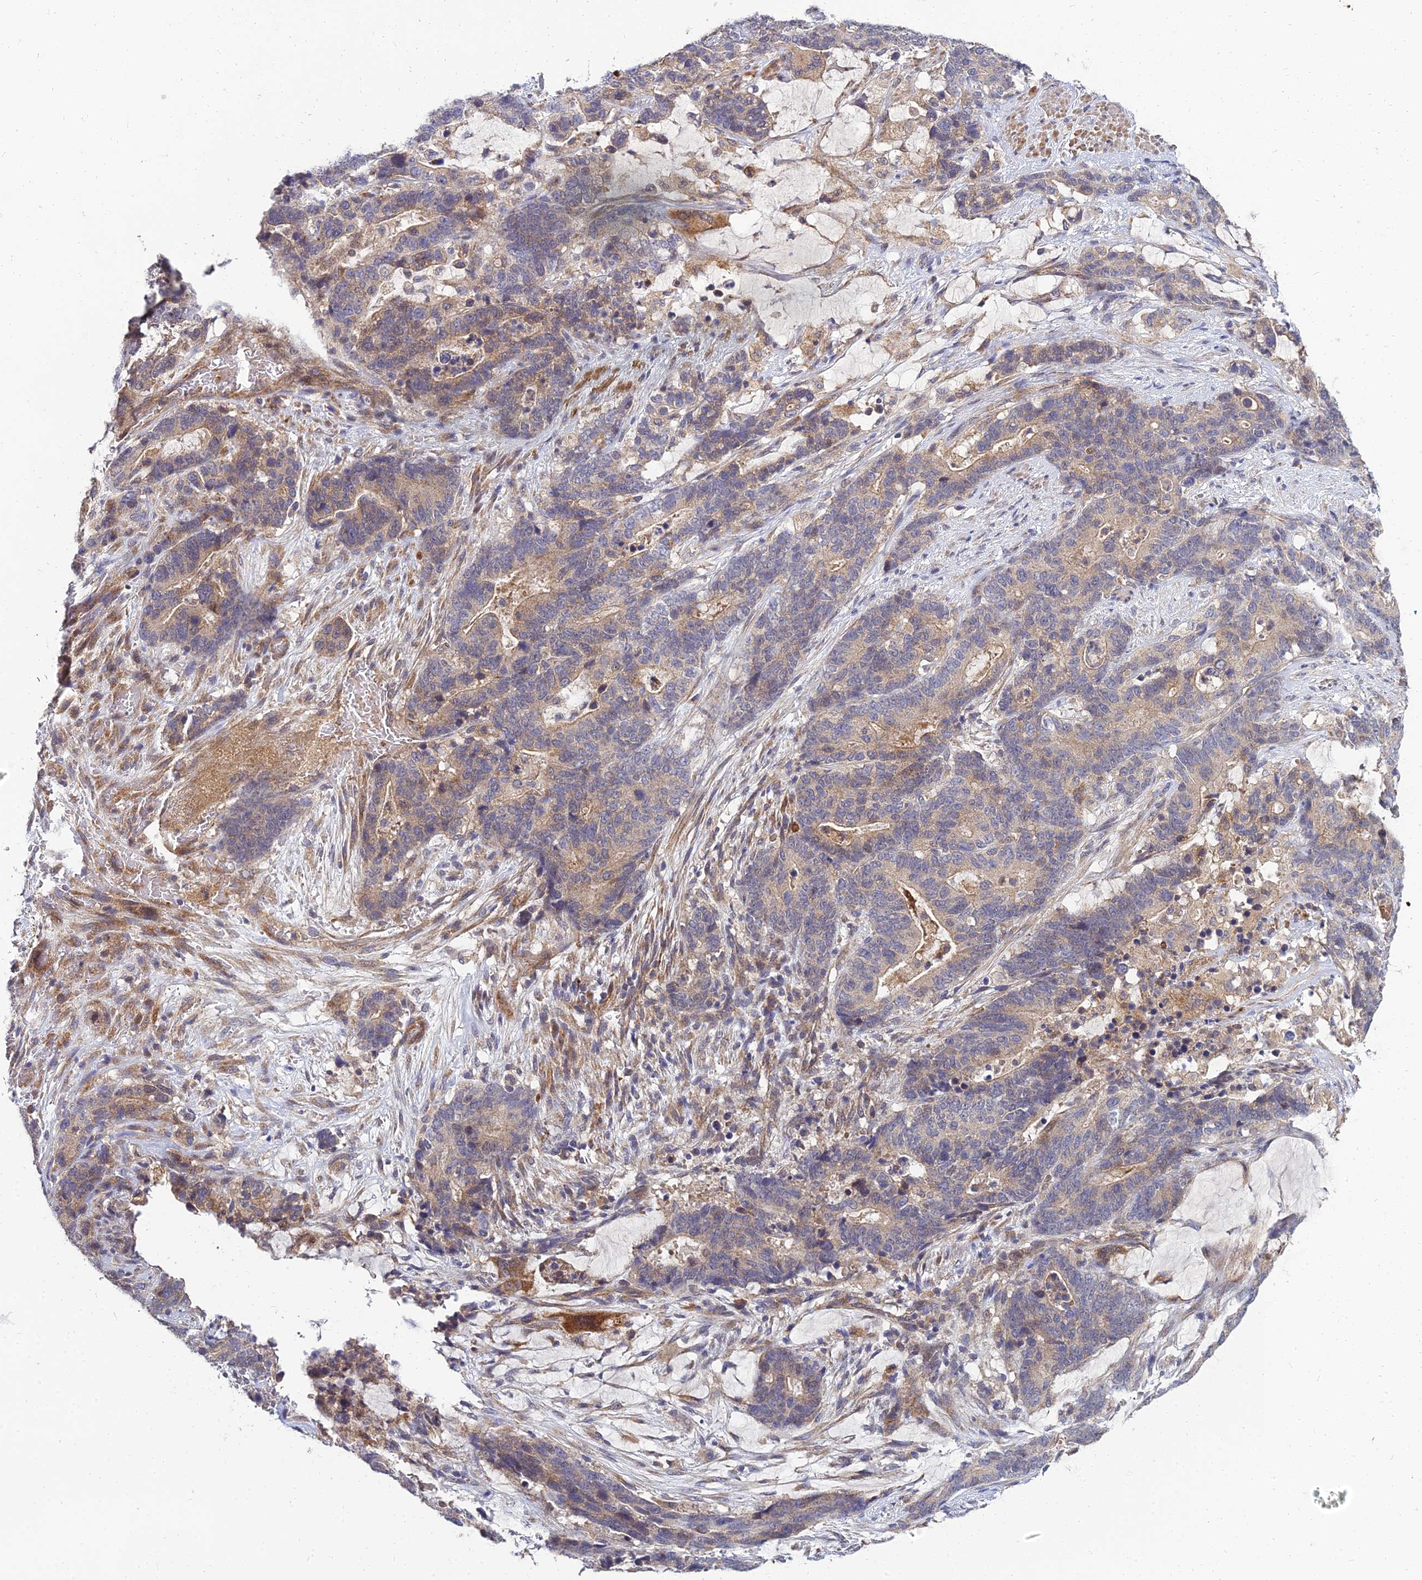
{"staining": {"intensity": "weak", "quantity": "<25%", "location": "cytoplasmic/membranous"}, "tissue": "stomach cancer", "cell_type": "Tumor cells", "image_type": "cancer", "snomed": [{"axis": "morphology", "description": "Adenocarcinoma, NOS"}, {"axis": "topography", "description": "Stomach"}], "caption": "IHC image of stomach cancer stained for a protein (brown), which displays no expression in tumor cells.", "gene": "NPY", "patient": {"sex": "female", "age": 76}}